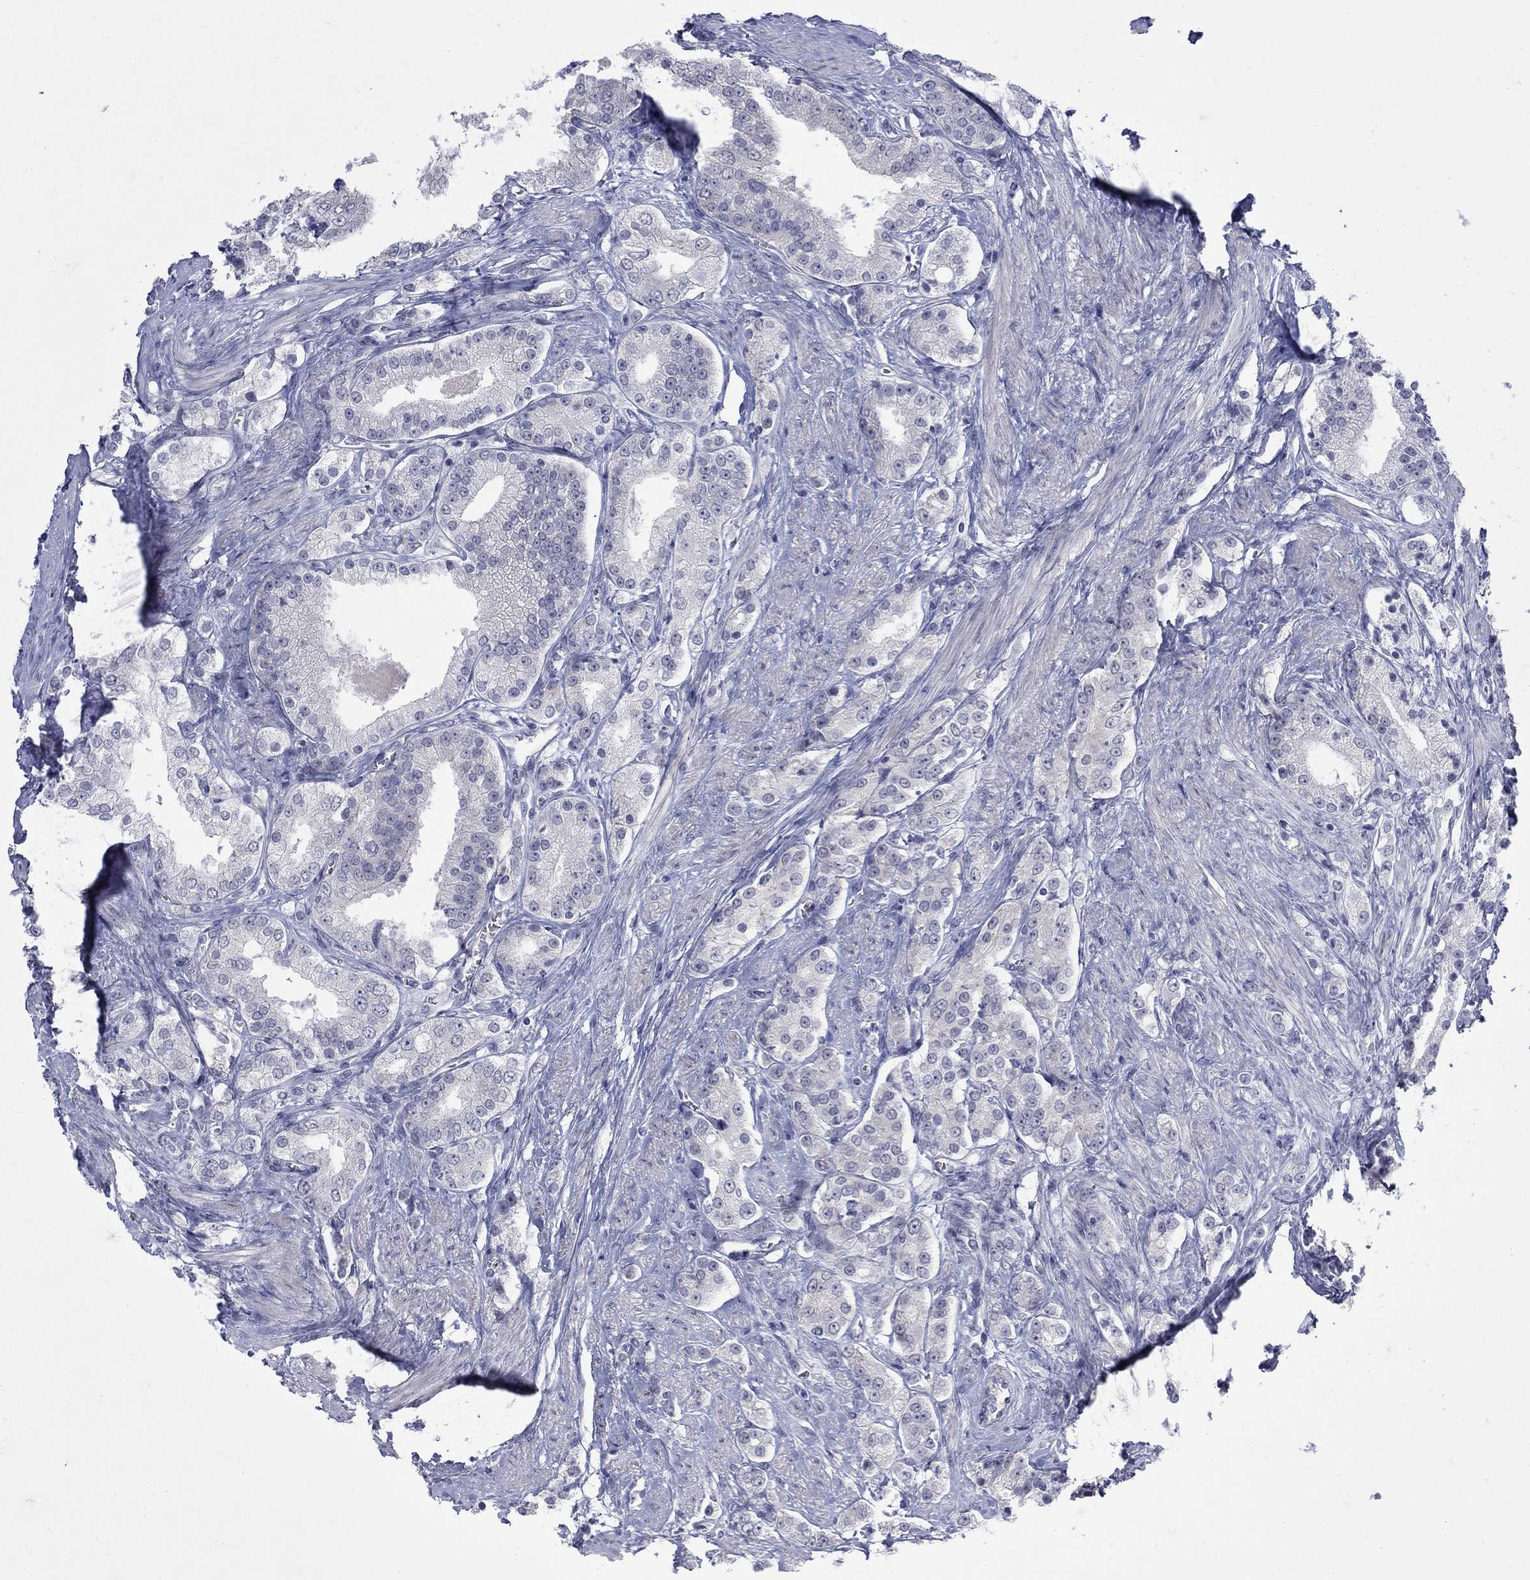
{"staining": {"intensity": "negative", "quantity": "none", "location": "none"}, "tissue": "prostate cancer", "cell_type": "Tumor cells", "image_type": "cancer", "snomed": [{"axis": "morphology", "description": "Adenocarcinoma, NOS"}, {"axis": "topography", "description": "Prostate and seminal vesicle, NOS"}, {"axis": "topography", "description": "Prostate"}], "caption": "DAB (3,3'-diaminobenzidine) immunohistochemical staining of prostate adenocarcinoma exhibits no significant positivity in tumor cells.", "gene": "CTNND2", "patient": {"sex": "male", "age": 67}}